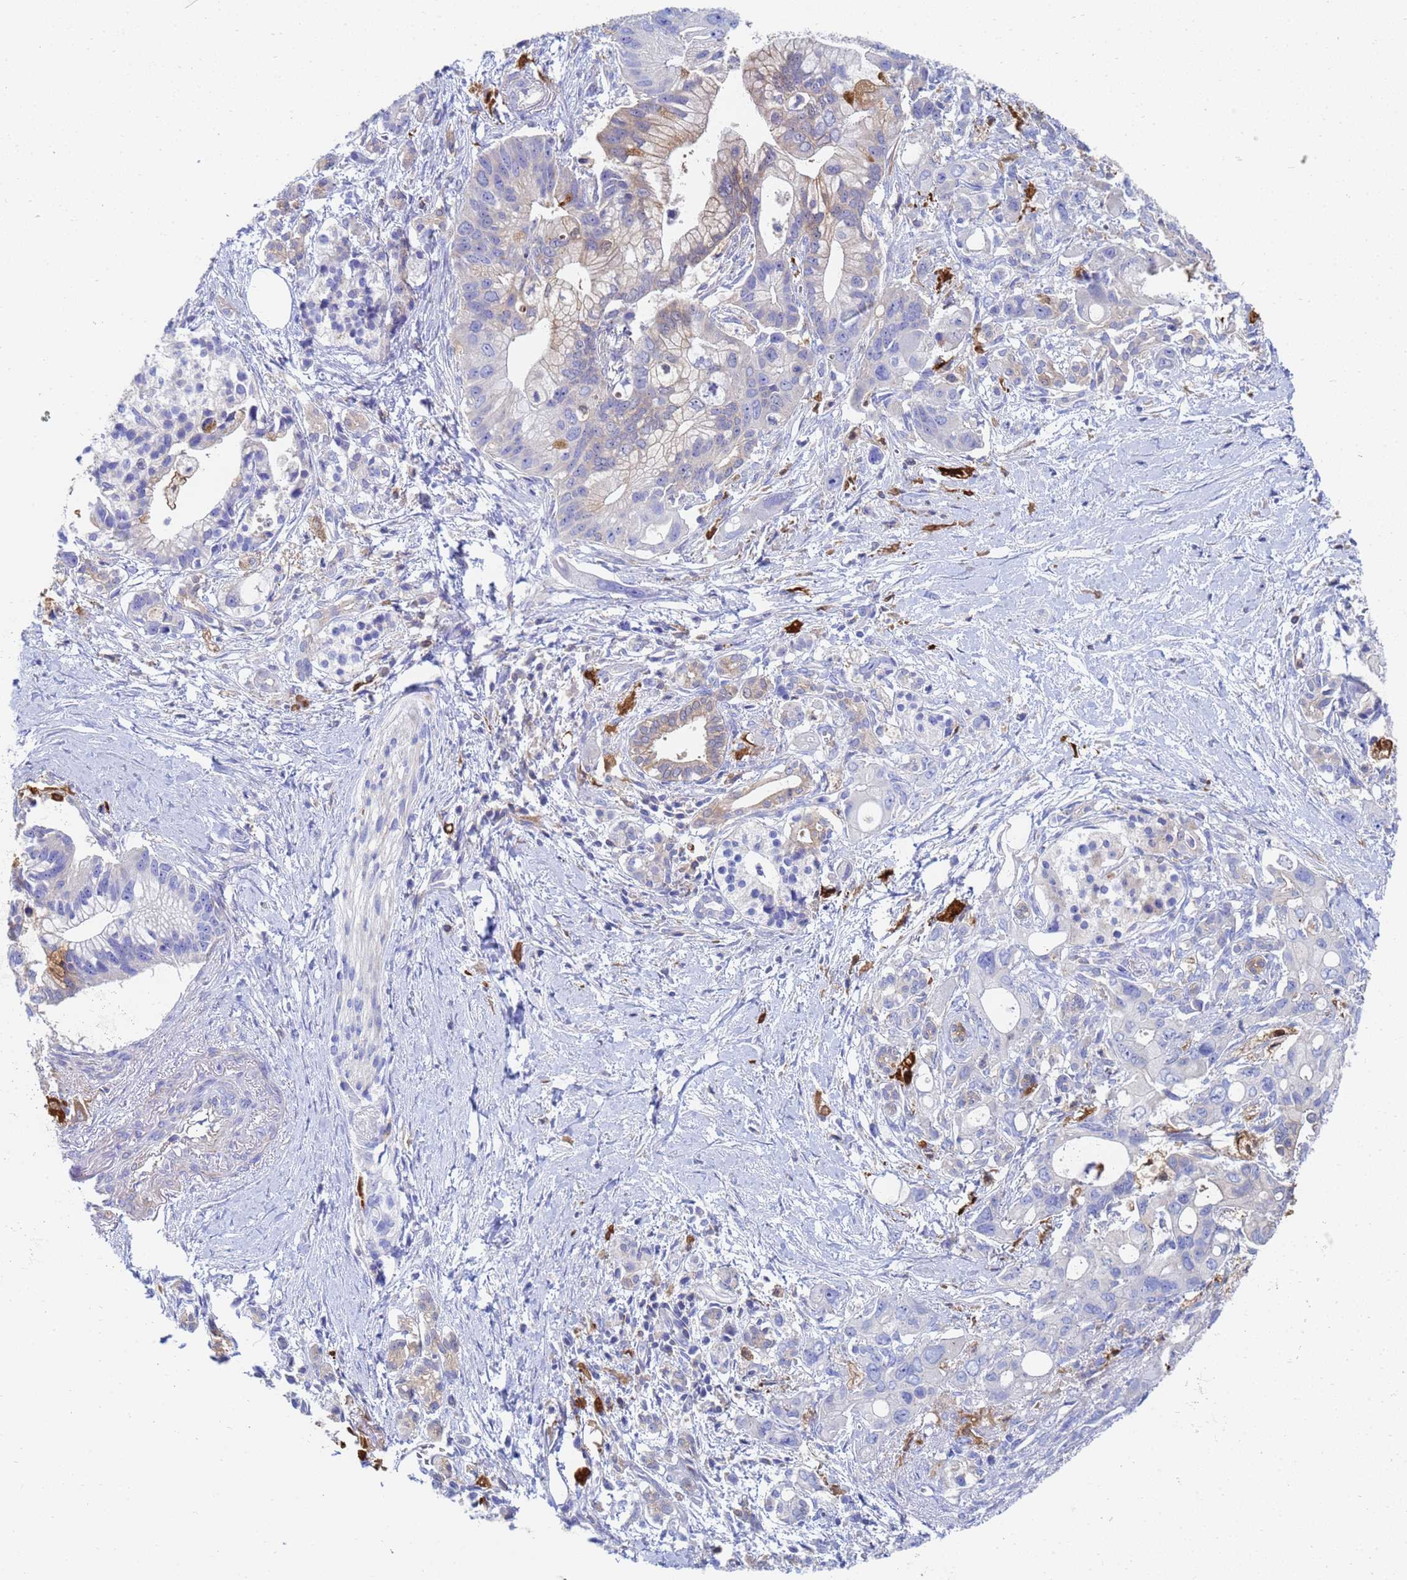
{"staining": {"intensity": "weak", "quantity": "<25%", "location": "cytoplasmic/membranous"}, "tissue": "pancreatic cancer", "cell_type": "Tumor cells", "image_type": "cancer", "snomed": [{"axis": "morphology", "description": "Adenocarcinoma, NOS"}, {"axis": "topography", "description": "Pancreas"}], "caption": "Pancreatic cancer (adenocarcinoma) was stained to show a protein in brown. There is no significant expression in tumor cells. (DAB (3,3'-diaminobenzidine) immunohistochemistry (IHC), high magnification).", "gene": "GCHFR", "patient": {"sex": "male", "age": 68}}